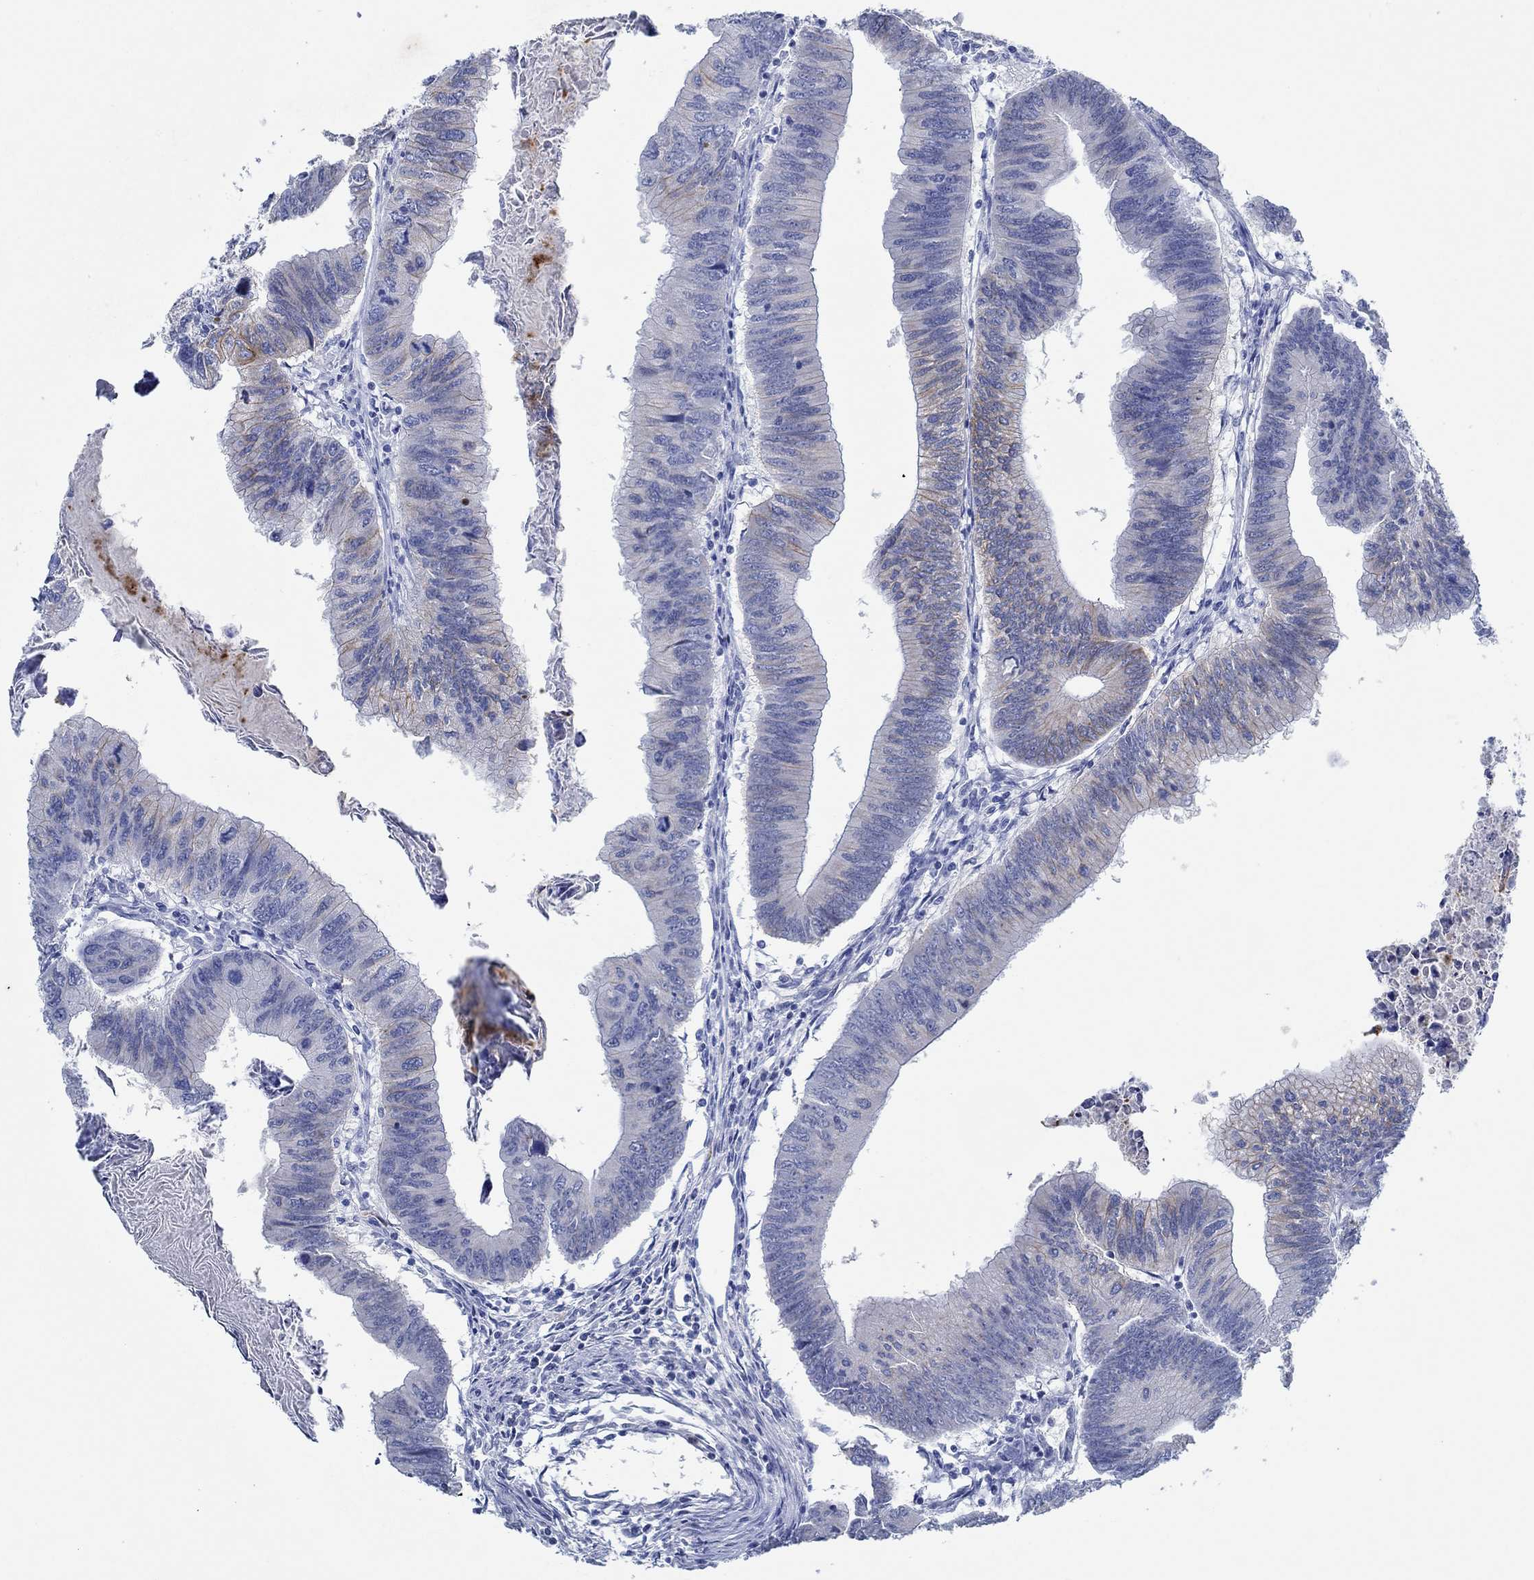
{"staining": {"intensity": "moderate", "quantity": "<25%", "location": "cytoplasmic/membranous"}, "tissue": "colorectal cancer", "cell_type": "Tumor cells", "image_type": "cancer", "snomed": [{"axis": "morphology", "description": "Adenocarcinoma, NOS"}, {"axis": "topography", "description": "Colon"}], "caption": "IHC staining of adenocarcinoma (colorectal), which demonstrates low levels of moderate cytoplasmic/membranous expression in about <25% of tumor cells indicating moderate cytoplasmic/membranous protein staining. The staining was performed using DAB (3,3'-diaminobenzidine) (brown) for protein detection and nuclei were counterstained in hematoxylin (blue).", "gene": "ZNF671", "patient": {"sex": "male", "age": 53}}